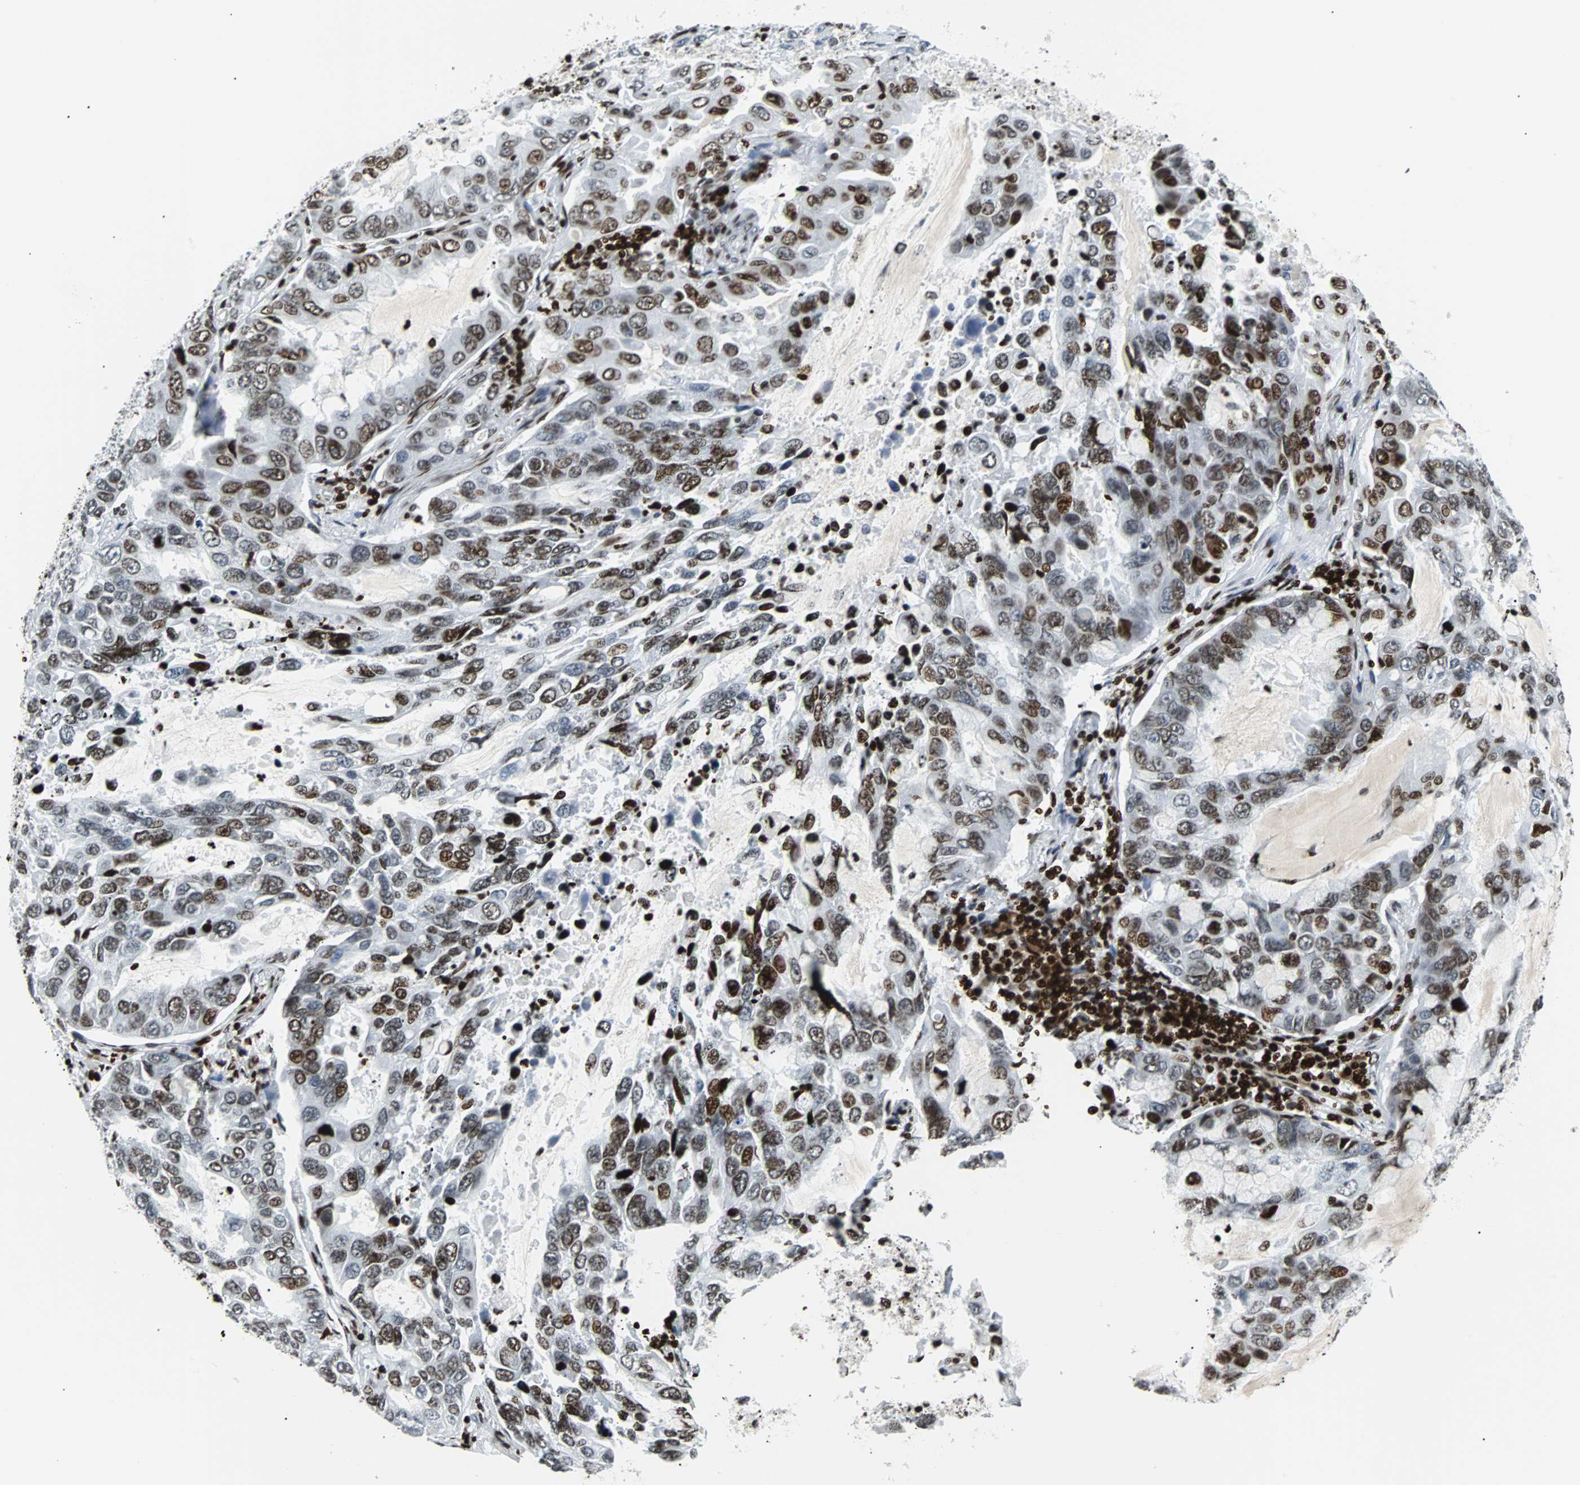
{"staining": {"intensity": "moderate", "quantity": ">75%", "location": "nuclear"}, "tissue": "lung cancer", "cell_type": "Tumor cells", "image_type": "cancer", "snomed": [{"axis": "morphology", "description": "Adenocarcinoma, NOS"}, {"axis": "topography", "description": "Lung"}], "caption": "Moderate nuclear staining is seen in about >75% of tumor cells in adenocarcinoma (lung).", "gene": "ZNF131", "patient": {"sex": "male", "age": 64}}